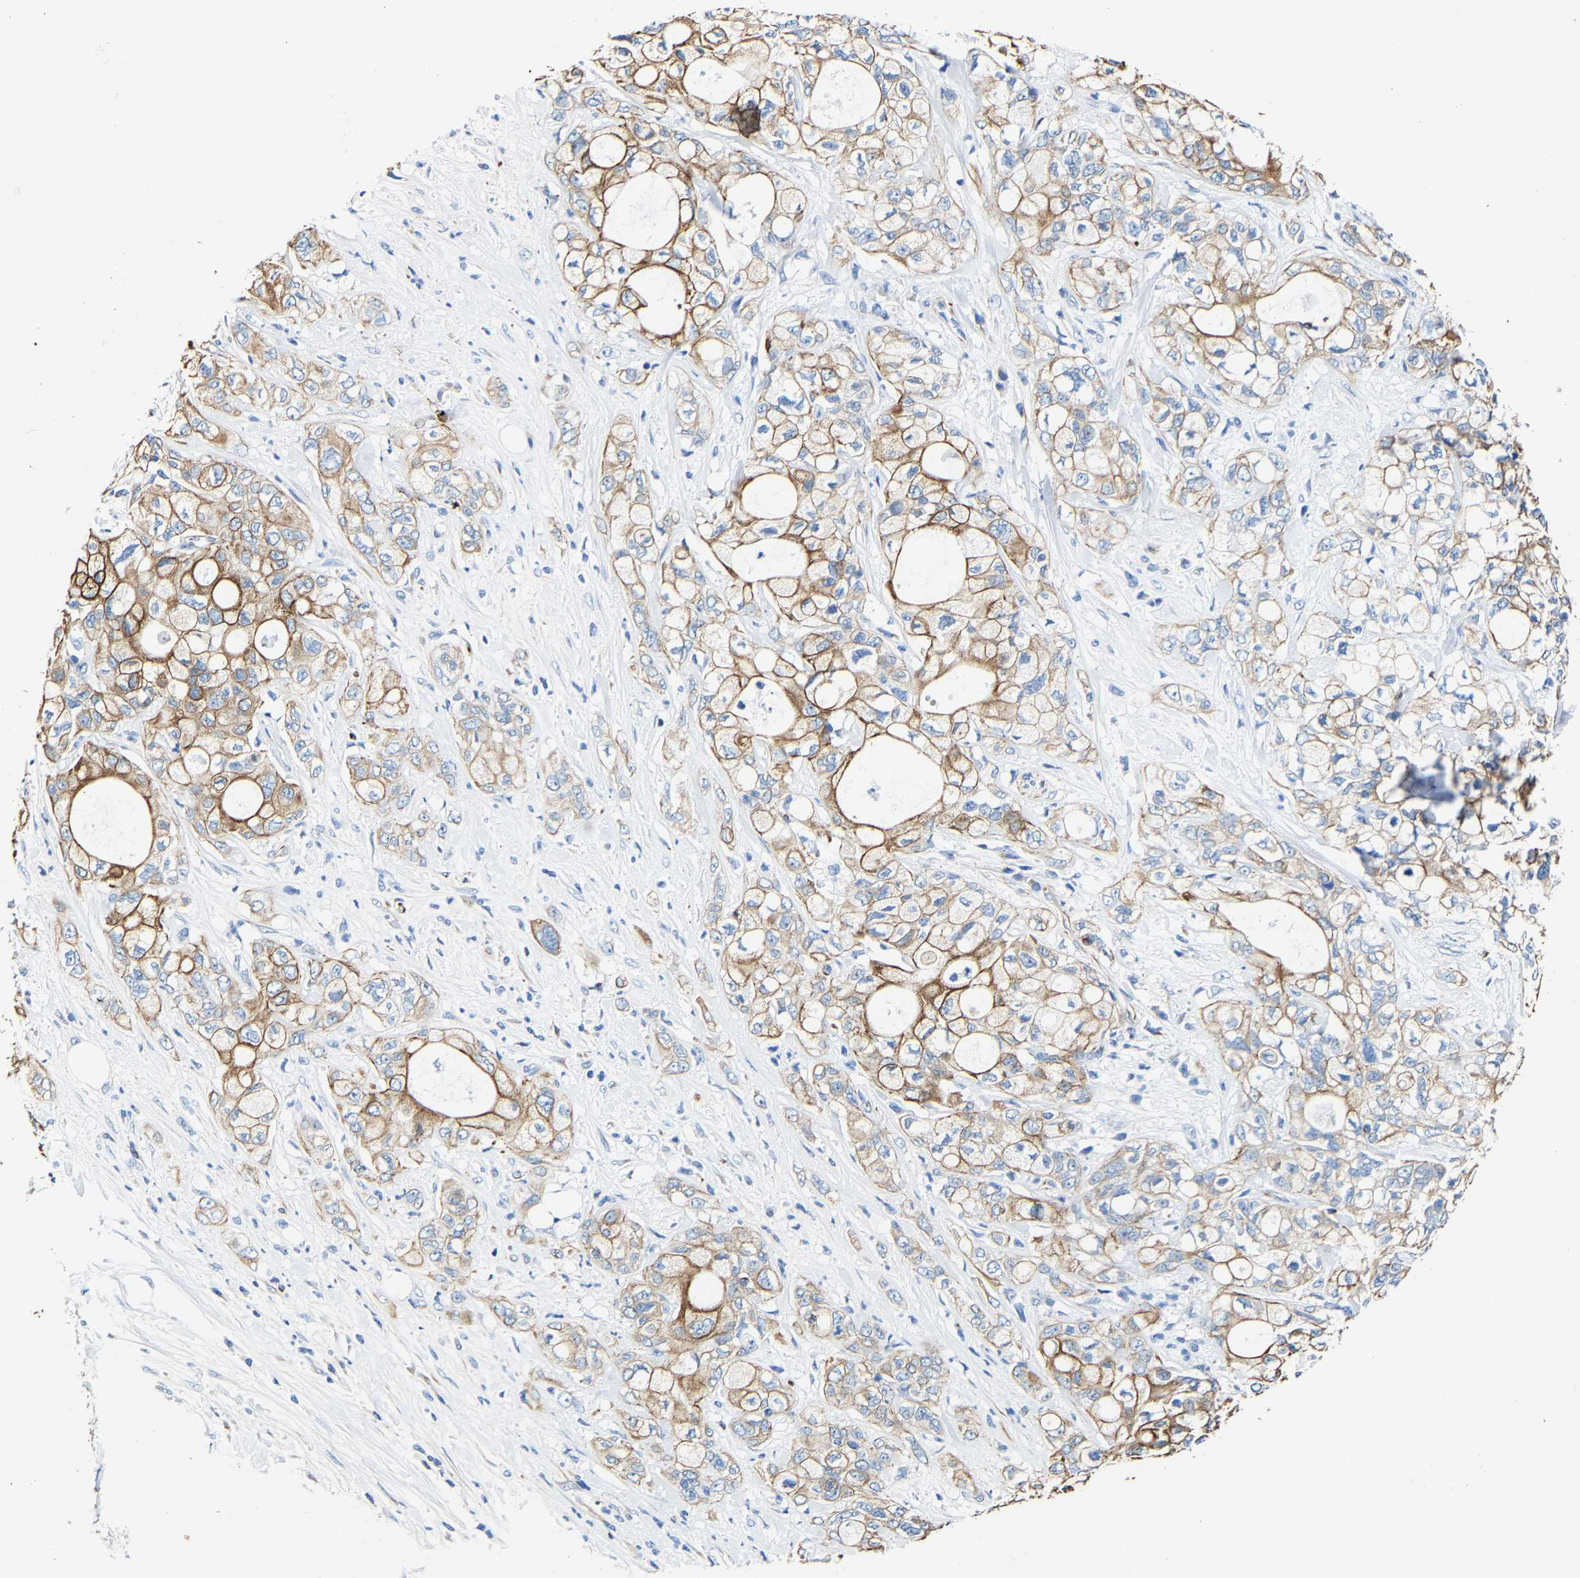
{"staining": {"intensity": "moderate", "quantity": ">75%", "location": "cytoplasmic/membranous"}, "tissue": "pancreatic cancer", "cell_type": "Tumor cells", "image_type": "cancer", "snomed": [{"axis": "morphology", "description": "Adenocarcinoma, NOS"}, {"axis": "topography", "description": "Pancreas"}], "caption": "Immunohistochemical staining of pancreatic cancer (adenocarcinoma) reveals moderate cytoplasmic/membranous protein expression in approximately >75% of tumor cells.", "gene": "MMEL1", "patient": {"sex": "male", "age": 70}}